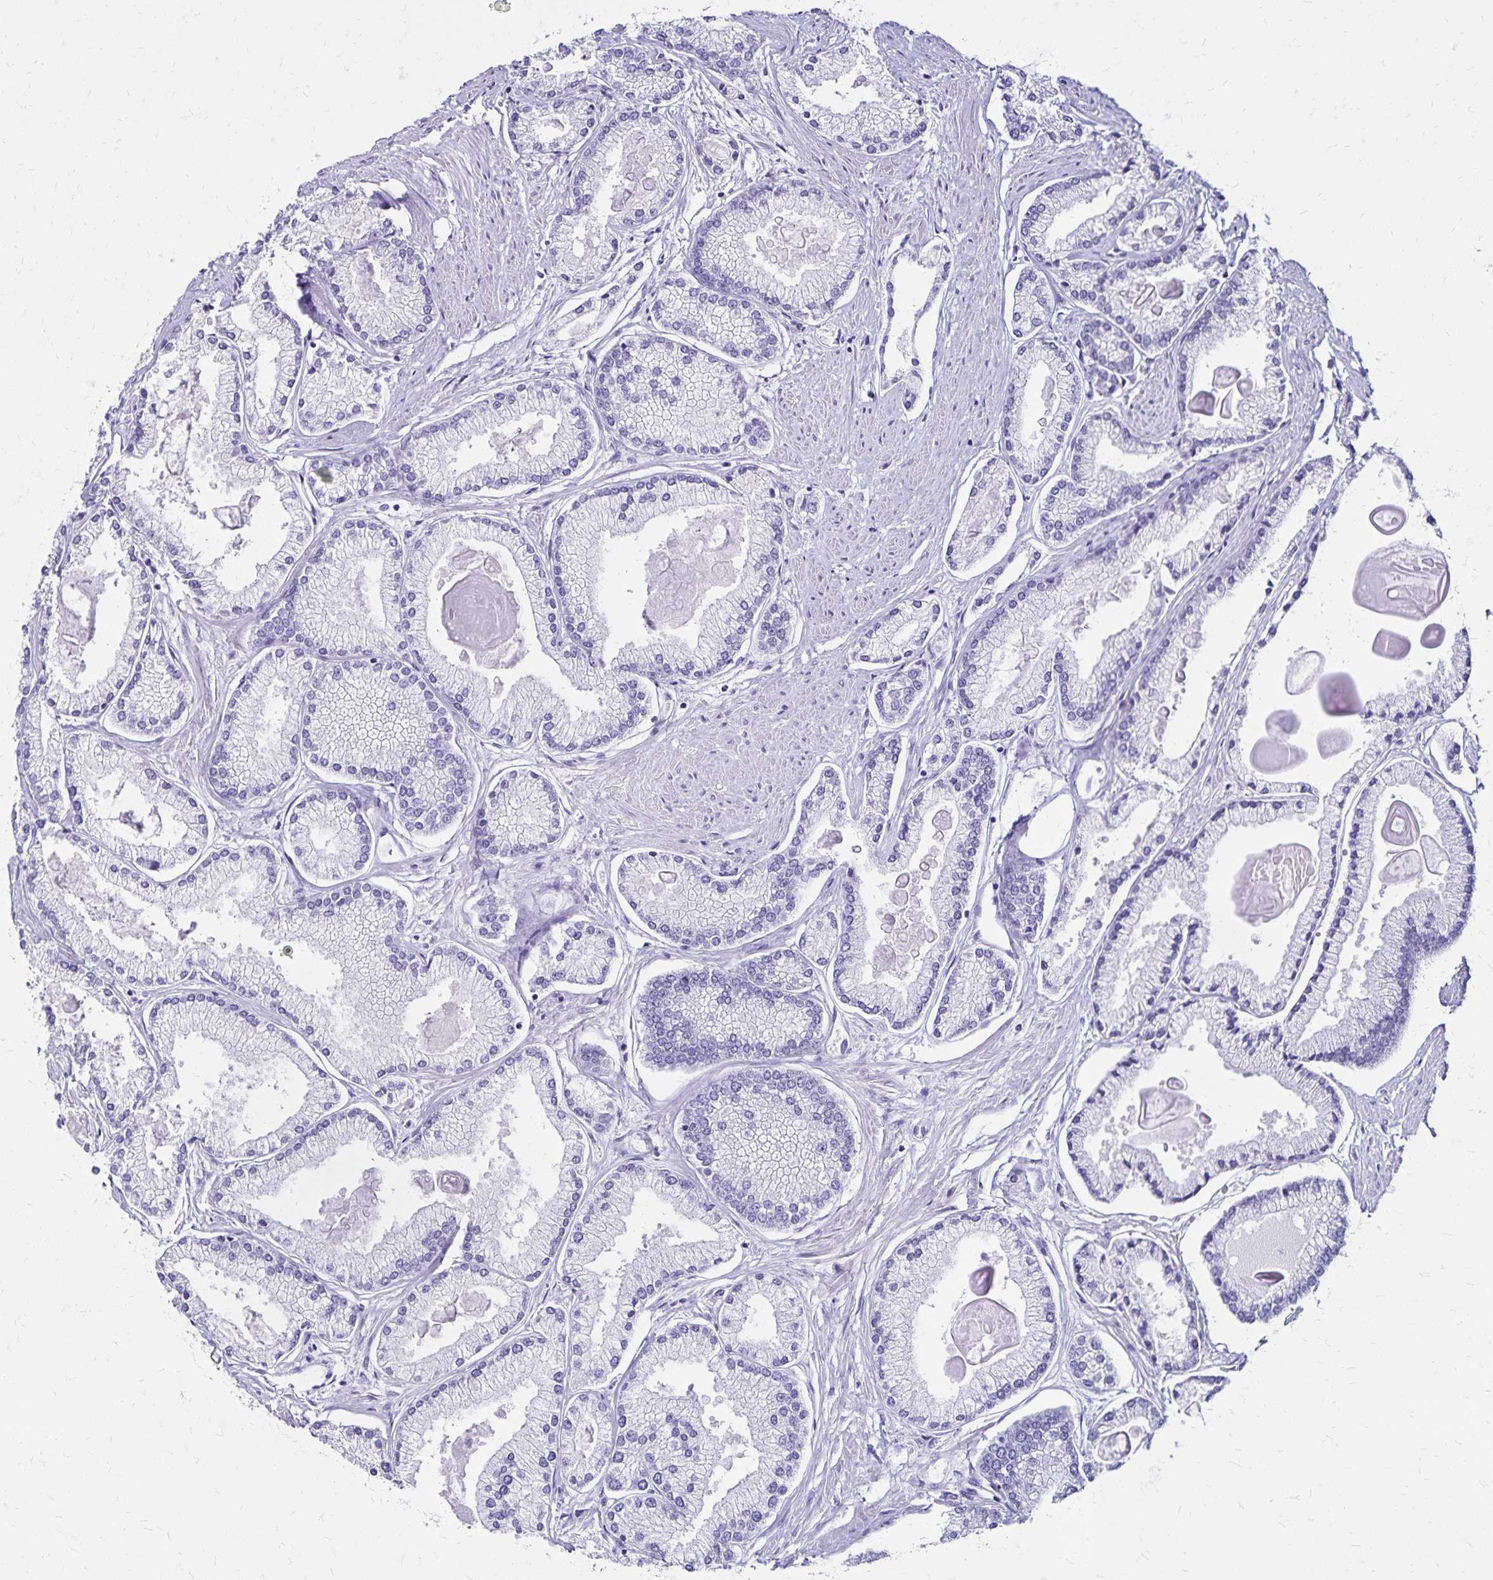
{"staining": {"intensity": "negative", "quantity": "none", "location": "none"}, "tissue": "prostate cancer", "cell_type": "Tumor cells", "image_type": "cancer", "snomed": [{"axis": "morphology", "description": "Adenocarcinoma, High grade"}, {"axis": "topography", "description": "Prostate"}], "caption": "This is an immunohistochemistry histopathology image of prostate cancer. There is no staining in tumor cells.", "gene": "LIN28B", "patient": {"sex": "male", "age": 68}}